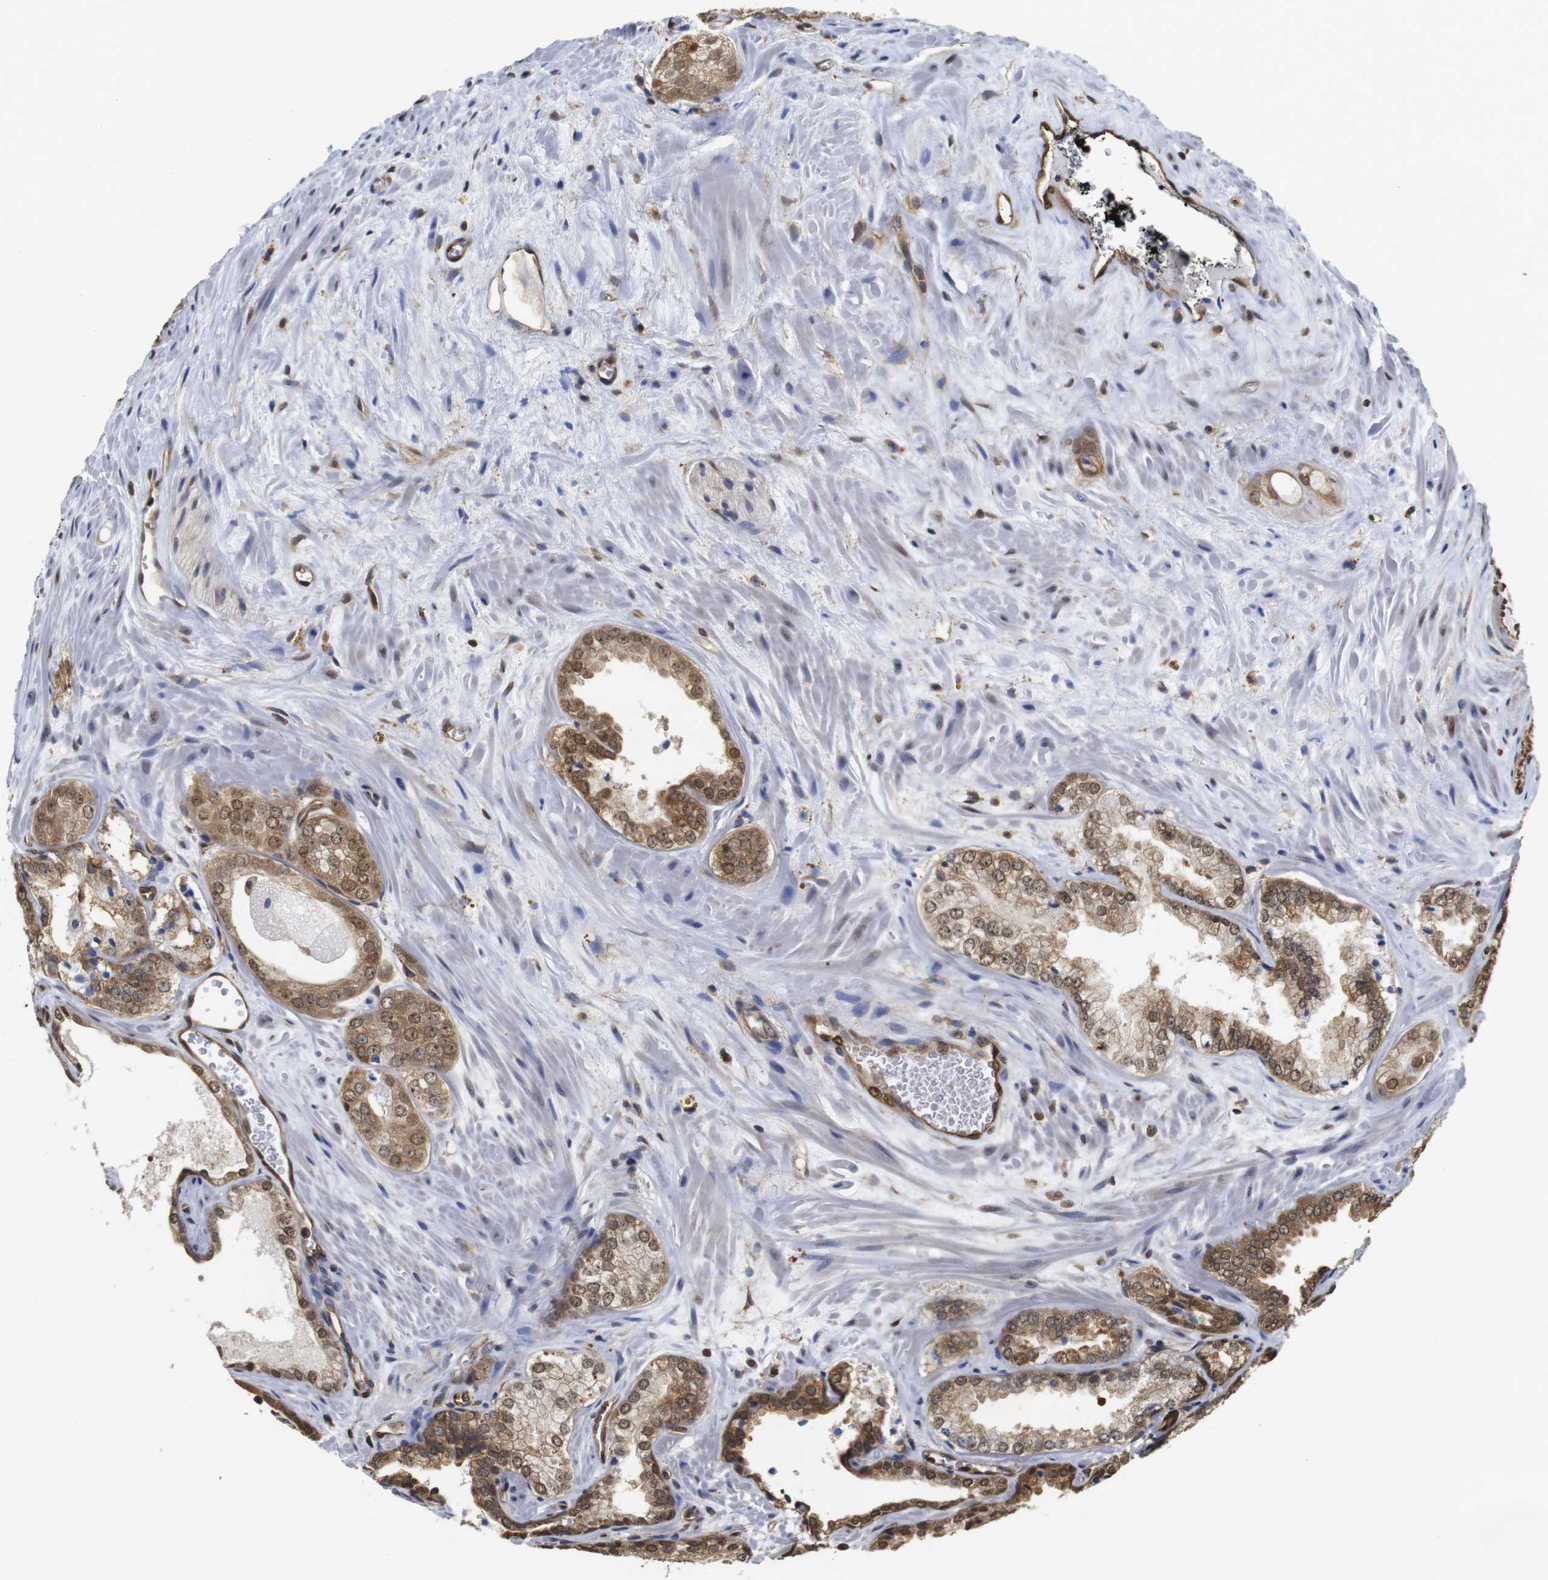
{"staining": {"intensity": "moderate", "quantity": ">75%", "location": "cytoplasmic/membranous,nuclear"}, "tissue": "prostate cancer", "cell_type": "Tumor cells", "image_type": "cancer", "snomed": [{"axis": "morphology", "description": "Adenocarcinoma, Low grade"}, {"axis": "topography", "description": "Prostate"}], "caption": "Prostate cancer (low-grade adenocarcinoma) was stained to show a protein in brown. There is medium levels of moderate cytoplasmic/membranous and nuclear expression in about >75% of tumor cells.", "gene": "SUMO3", "patient": {"sex": "male", "age": 60}}